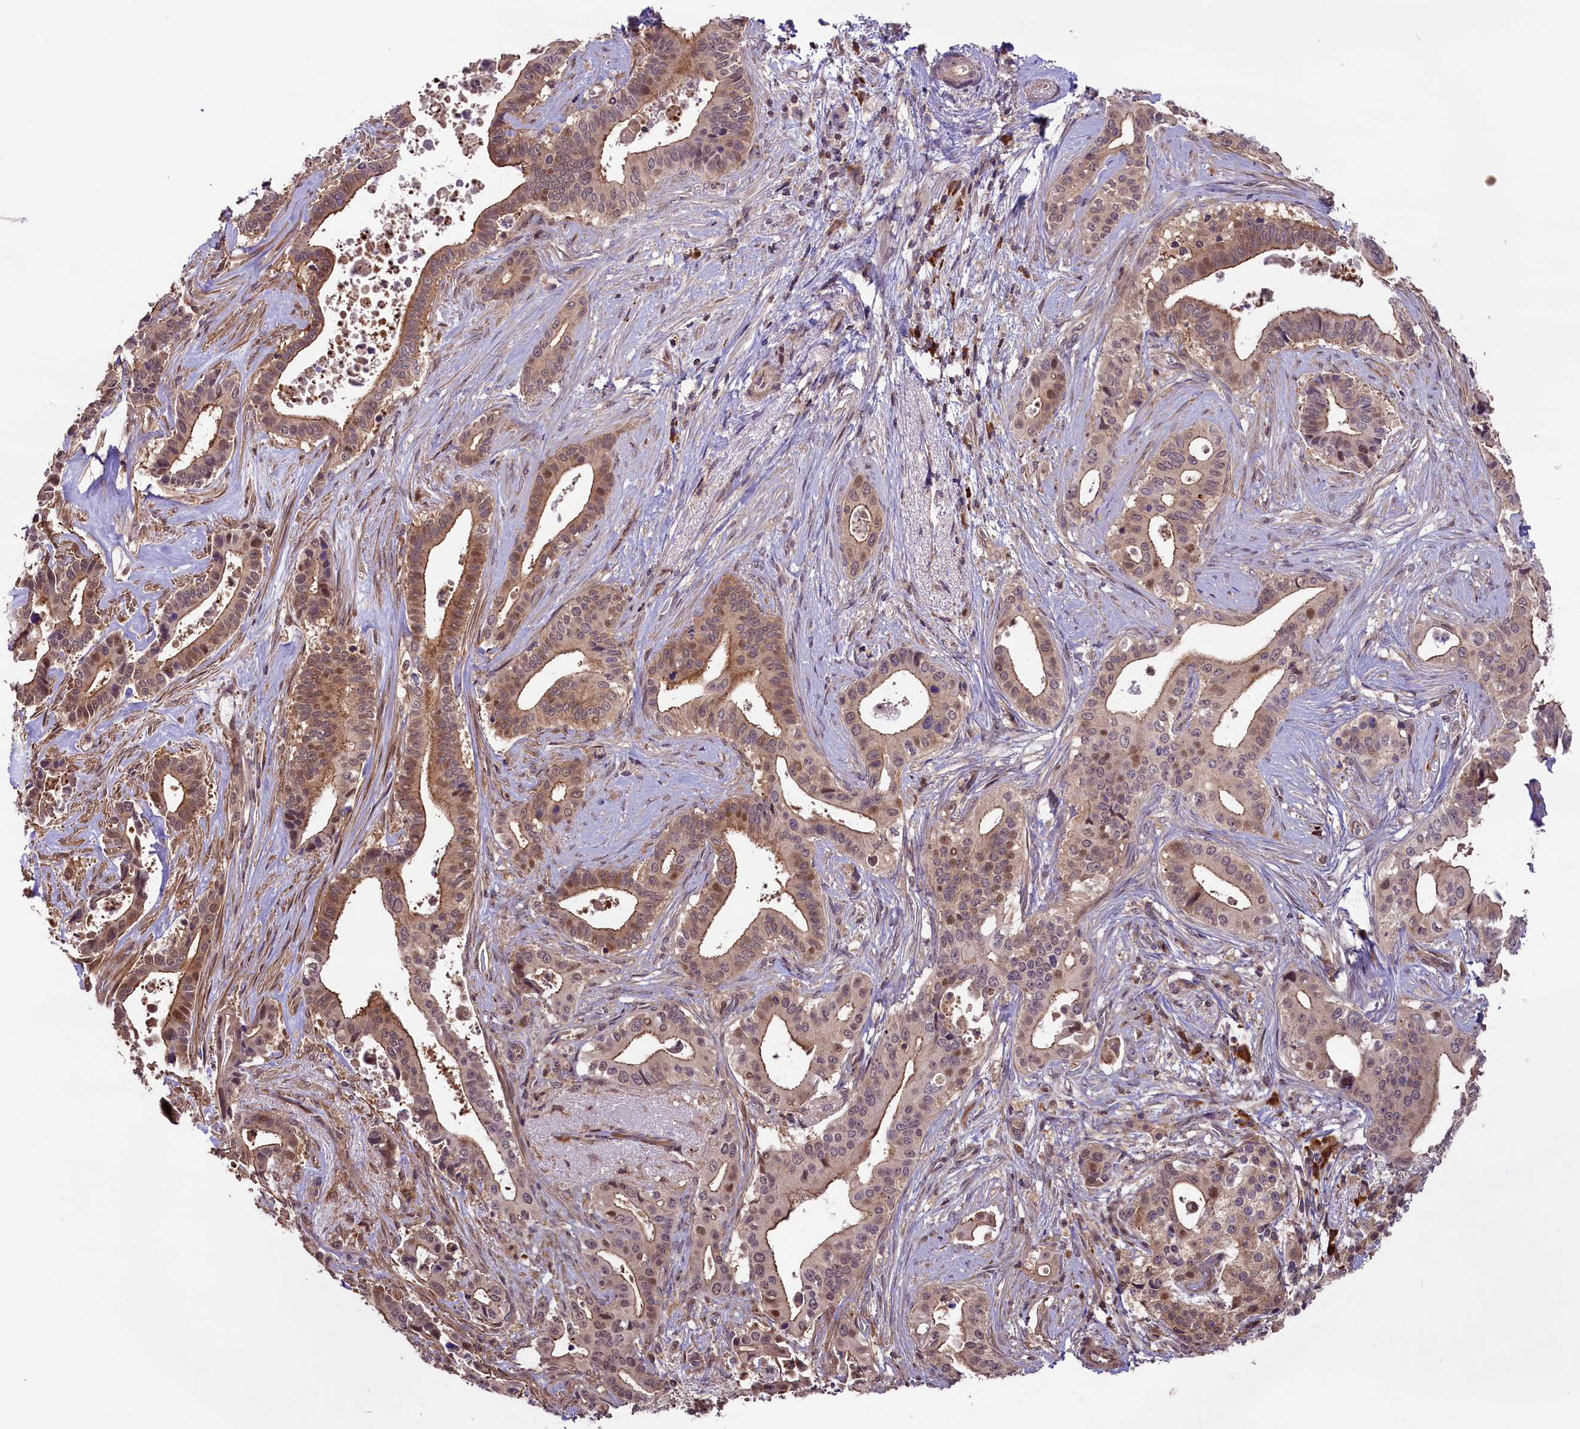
{"staining": {"intensity": "moderate", "quantity": "25%-75%", "location": "cytoplasmic/membranous,nuclear"}, "tissue": "pancreatic cancer", "cell_type": "Tumor cells", "image_type": "cancer", "snomed": [{"axis": "morphology", "description": "Adenocarcinoma, NOS"}, {"axis": "topography", "description": "Pancreas"}], "caption": "A photomicrograph of human adenocarcinoma (pancreatic) stained for a protein reveals moderate cytoplasmic/membranous and nuclear brown staining in tumor cells.", "gene": "RIC8A", "patient": {"sex": "female", "age": 77}}